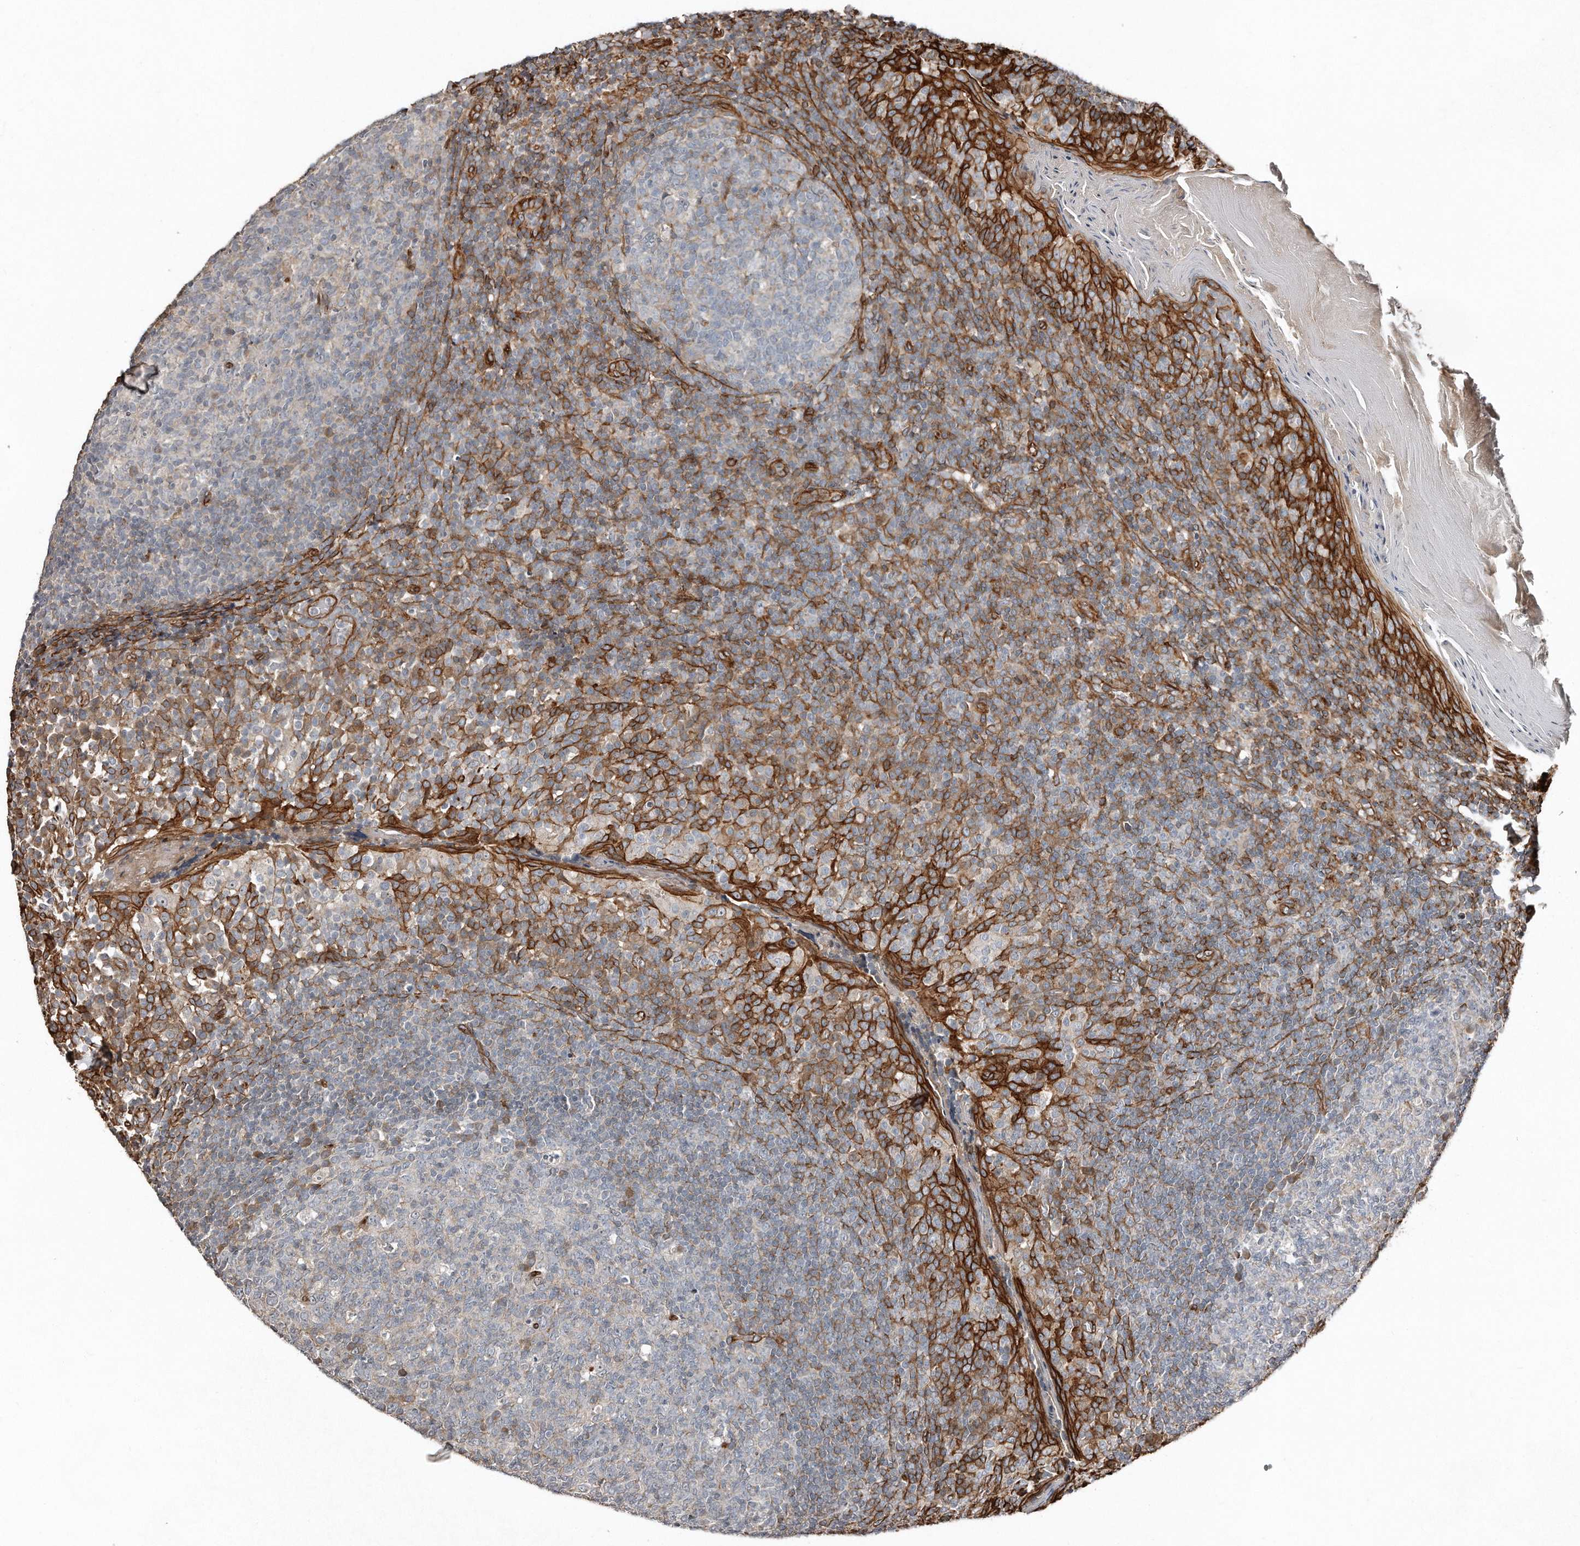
{"staining": {"intensity": "negative", "quantity": "none", "location": "none"}, "tissue": "tonsil", "cell_type": "Germinal center cells", "image_type": "normal", "snomed": [{"axis": "morphology", "description": "Normal tissue, NOS"}, {"axis": "topography", "description": "Tonsil"}], "caption": "The immunohistochemistry (IHC) image has no significant positivity in germinal center cells of tonsil.", "gene": "SNAP47", "patient": {"sex": "female", "age": 19}}